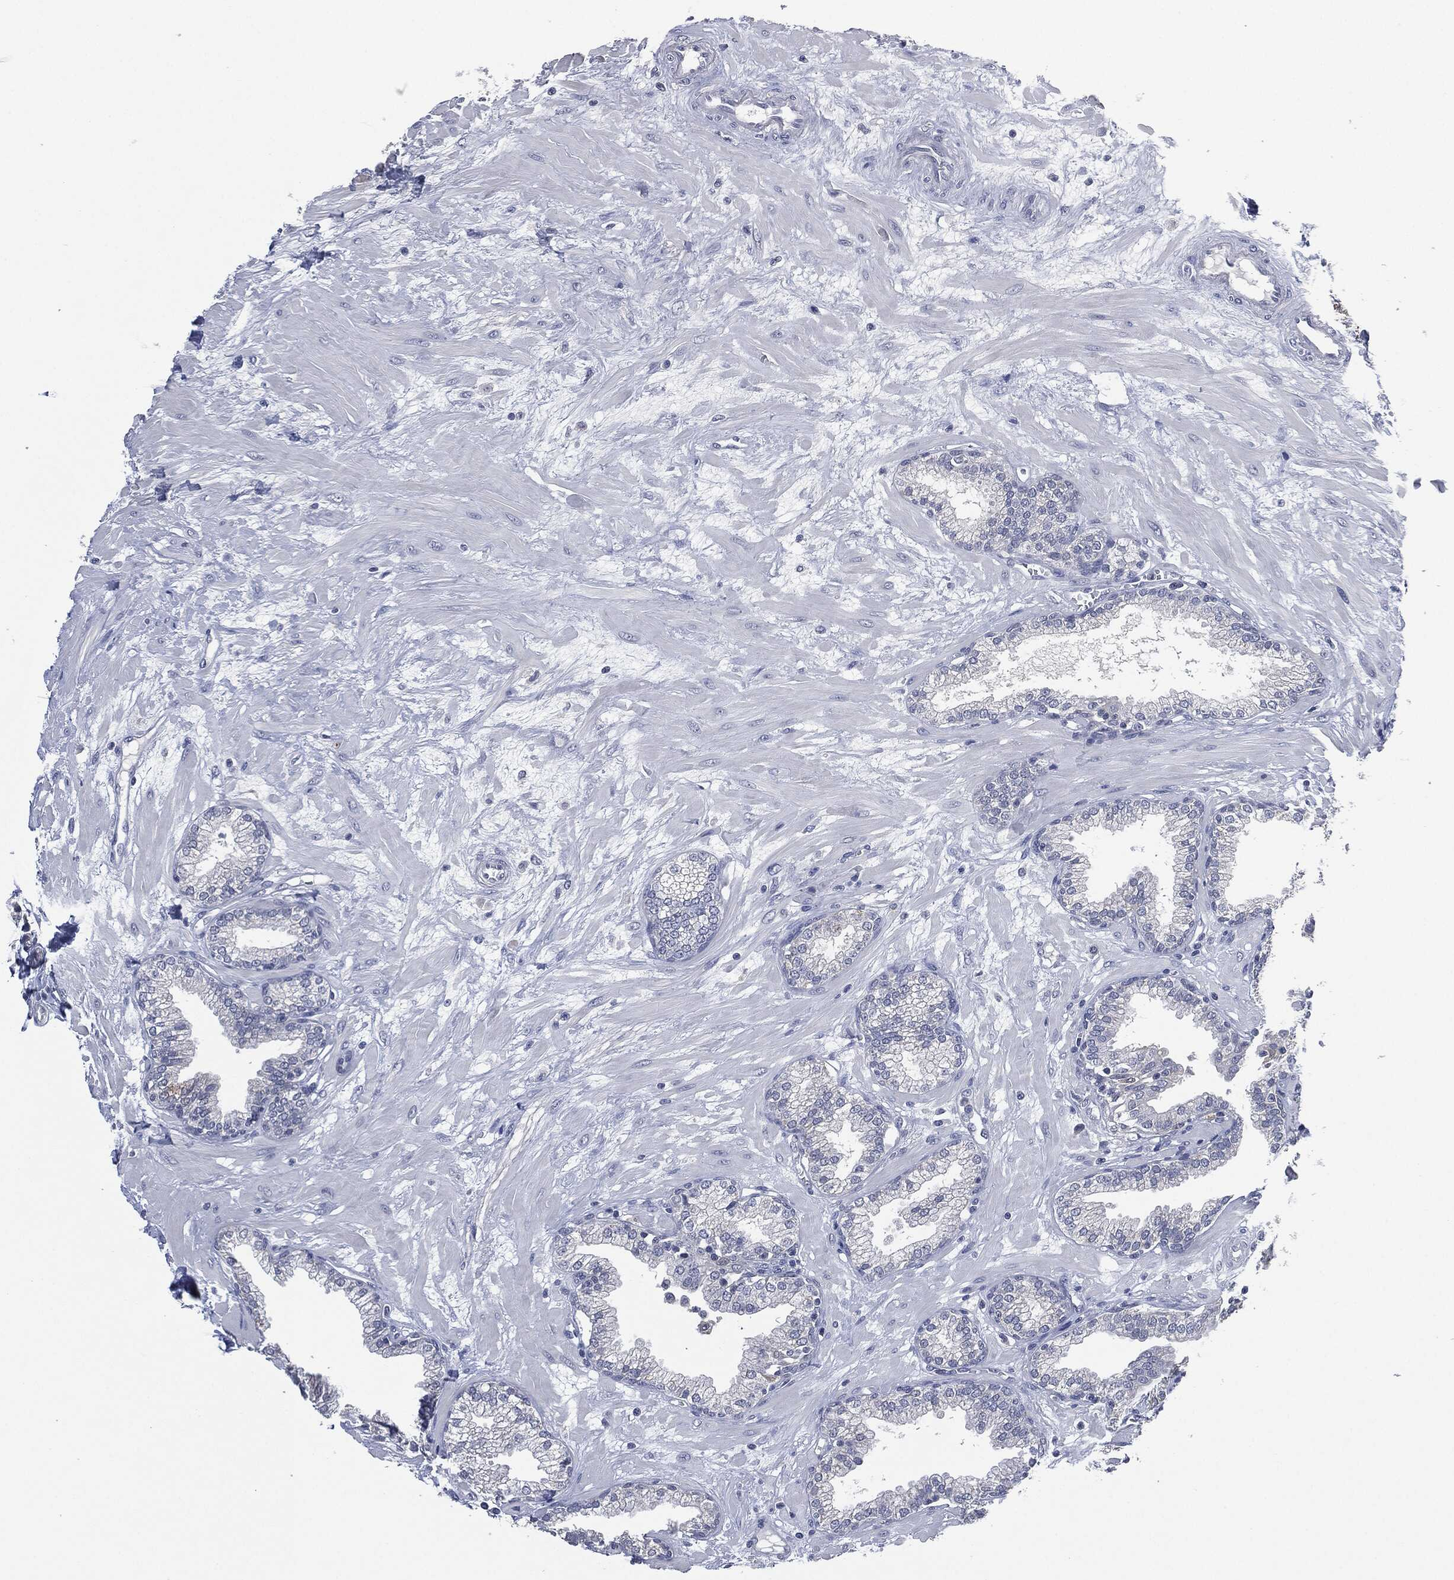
{"staining": {"intensity": "negative", "quantity": "none", "location": "none"}, "tissue": "prostate", "cell_type": "Glandular cells", "image_type": "normal", "snomed": [{"axis": "morphology", "description": "Normal tissue, NOS"}, {"axis": "topography", "description": "Prostate"}], "caption": "A histopathology image of human prostate is negative for staining in glandular cells. (DAB (3,3'-diaminobenzidine) IHC with hematoxylin counter stain).", "gene": "IL1RN", "patient": {"sex": "male", "age": 64}}